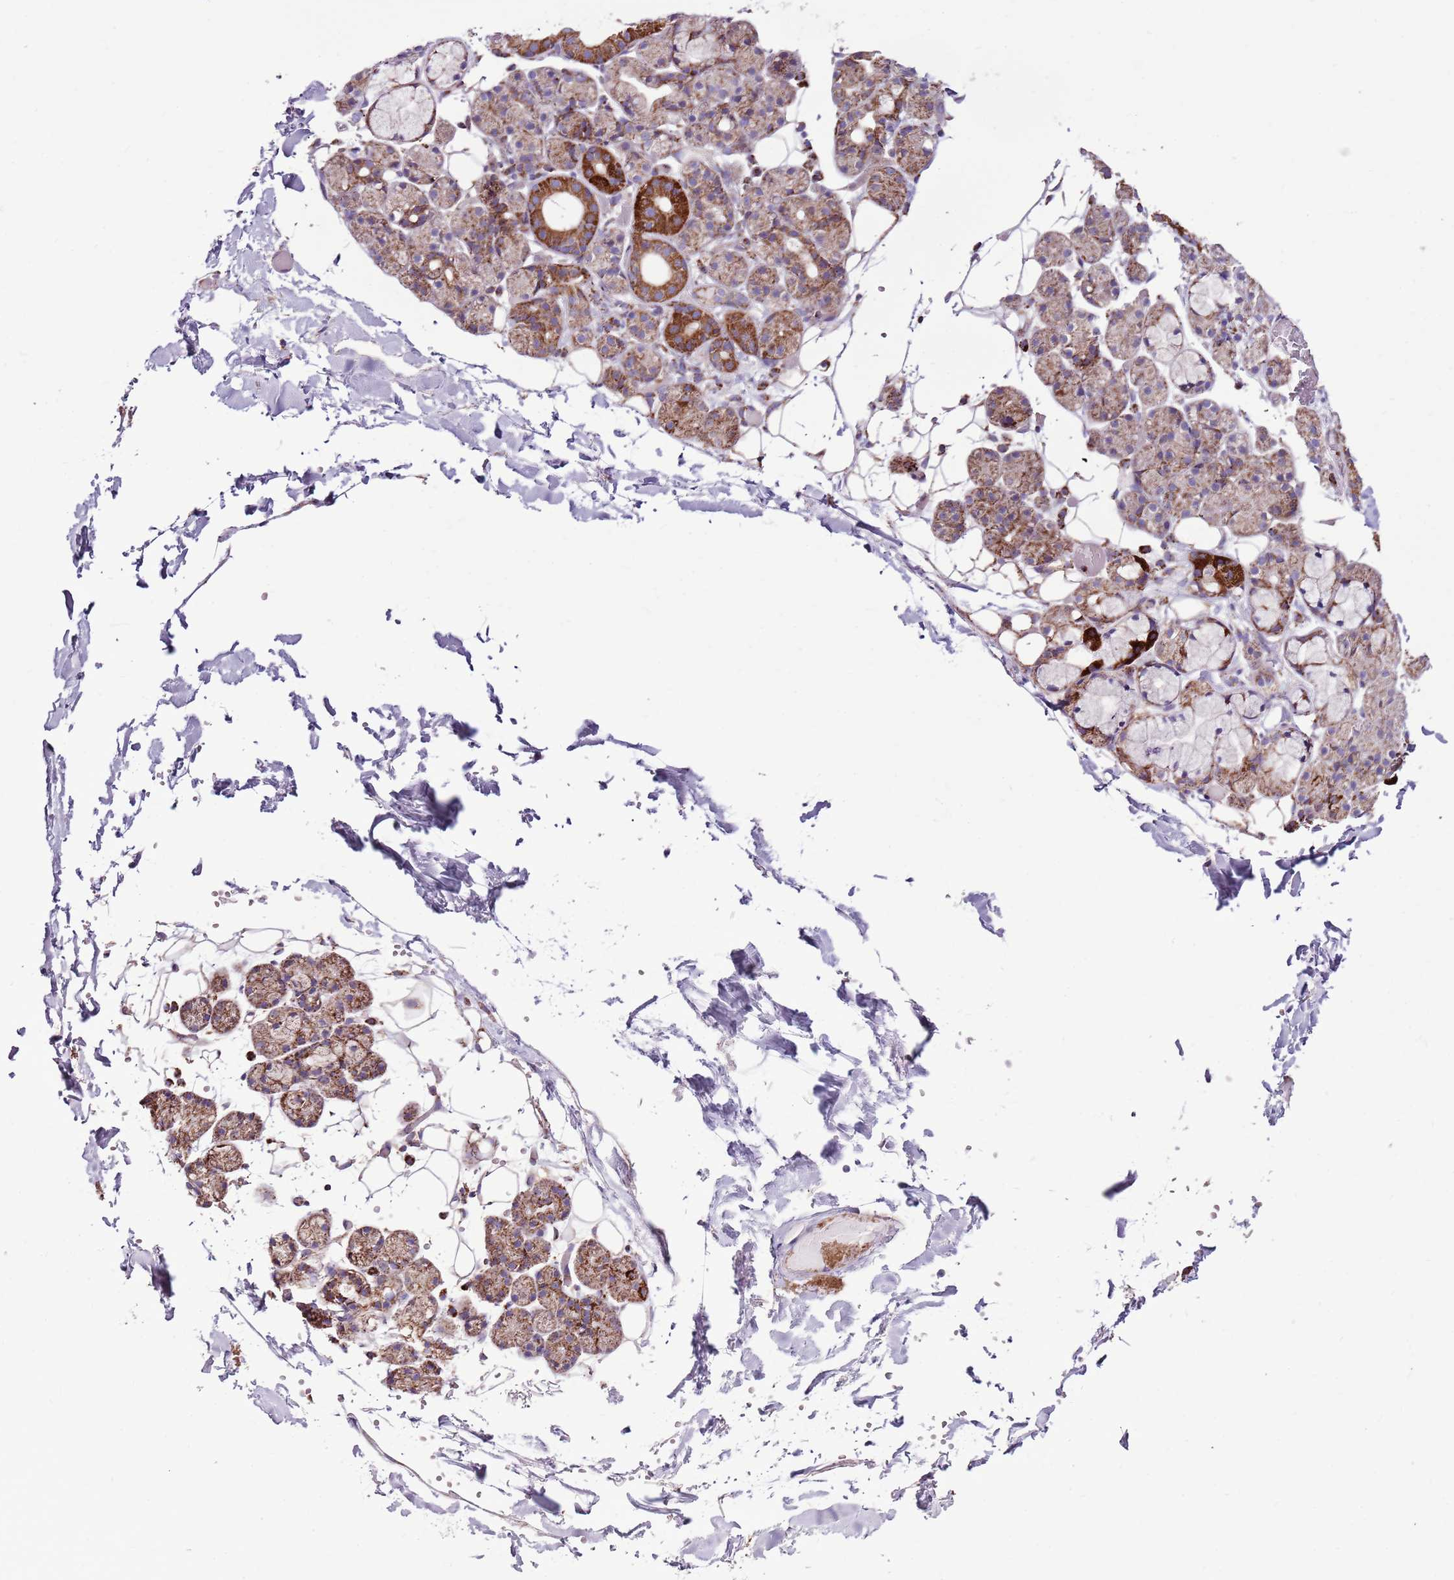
{"staining": {"intensity": "strong", "quantity": "25%-75%", "location": "cytoplasmic/membranous"}, "tissue": "salivary gland", "cell_type": "Glandular cells", "image_type": "normal", "snomed": [{"axis": "morphology", "description": "Normal tissue, NOS"}, {"axis": "topography", "description": "Salivary gland"}], "caption": "DAB immunohistochemical staining of unremarkable salivary gland demonstrates strong cytoplasmic/membranous protein staining in approximately 25%-75% of glandular cells. Immunohistochemistry (ihc) stains the protein in brown and the nuclei are stained blue.", "gene": "HECTD4", "patient": {"sex": "male", "age": 63}}